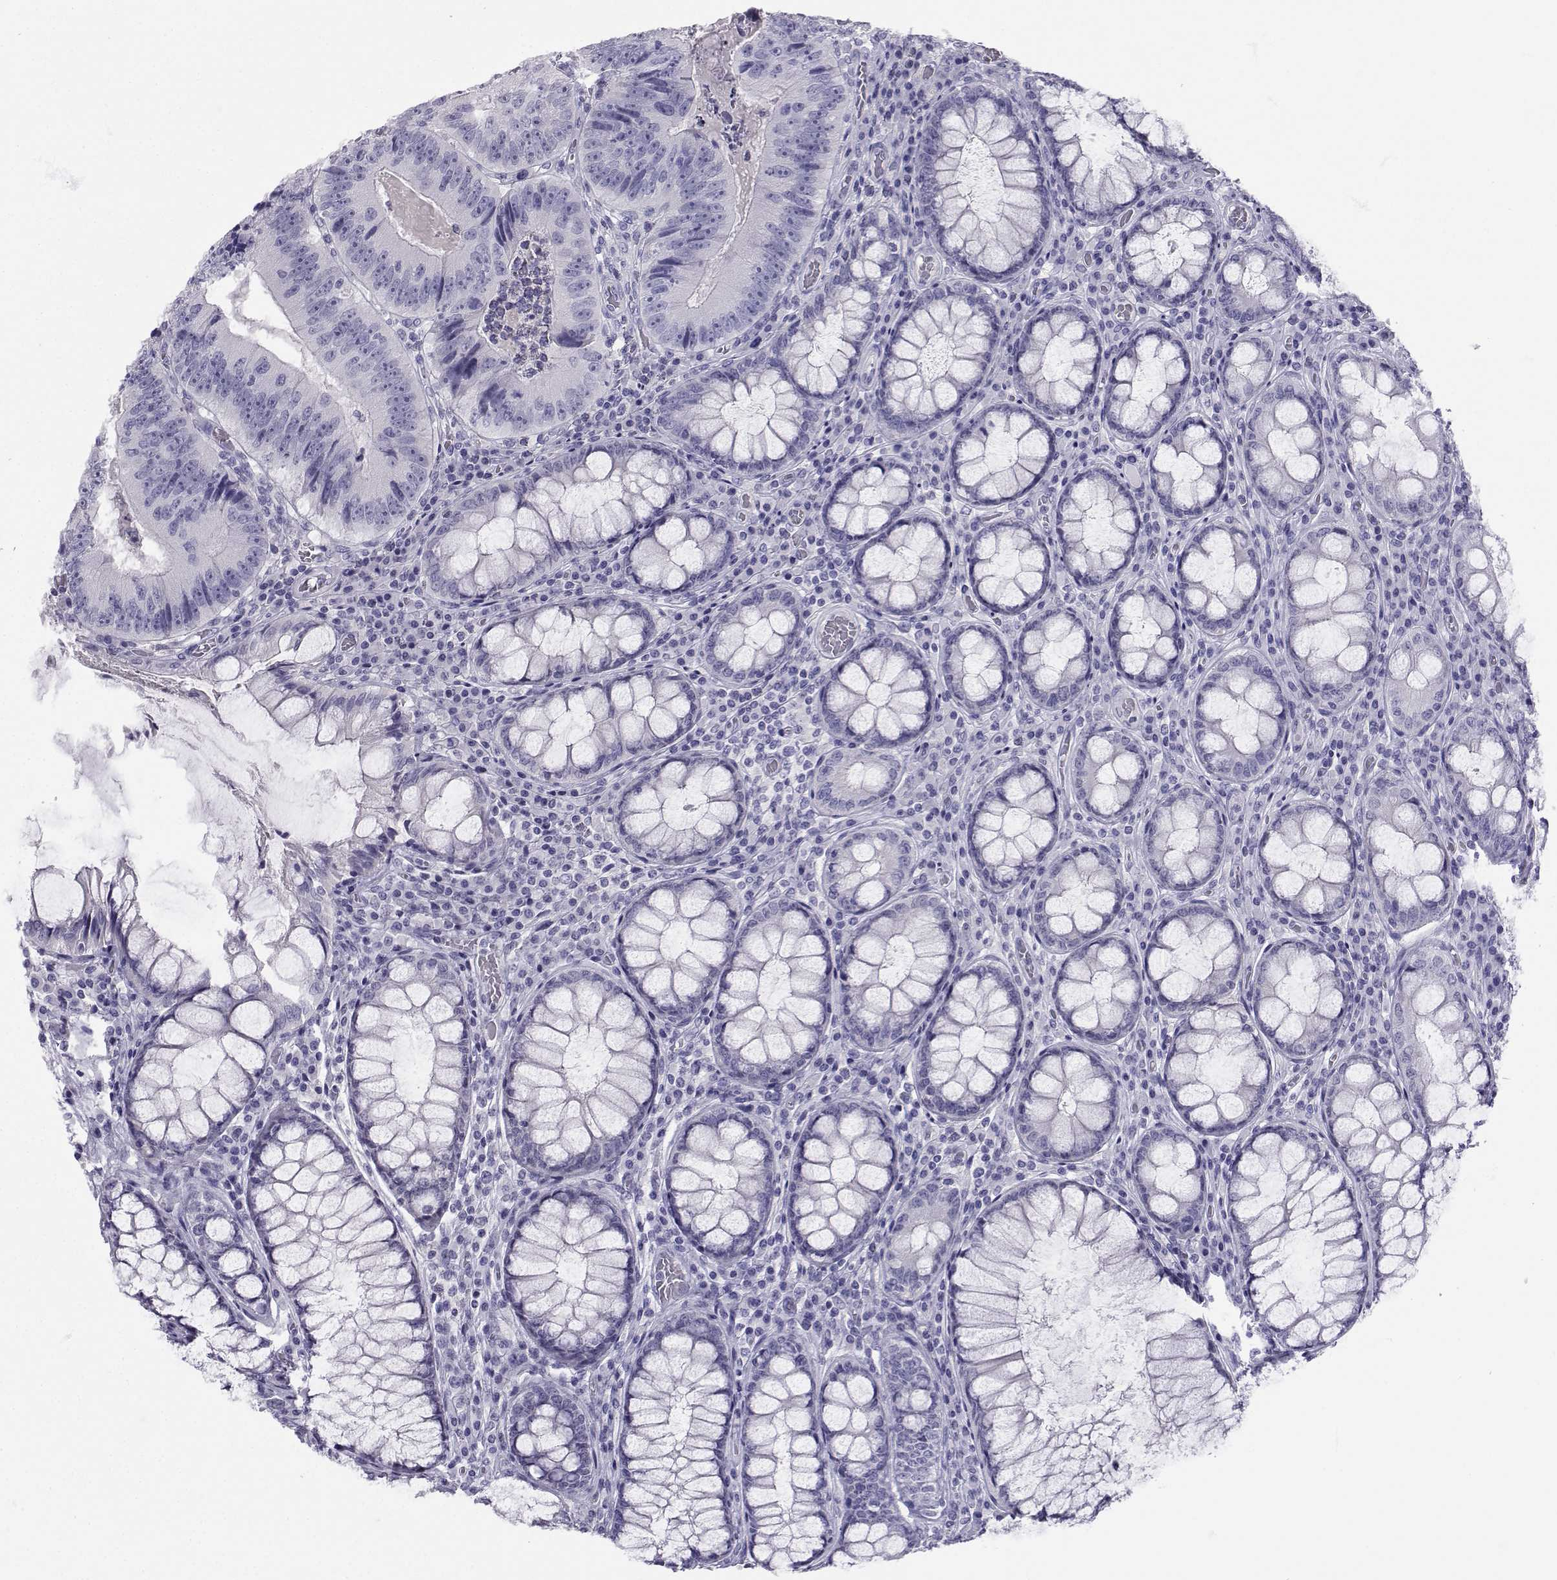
{"staining": {"intensity": "negative", "quantity": "none", "location": "none"}, "tissue": "colorectal cancer", "cell_type": "Tumor cells", "image_type": "cancer", "snomed": [{"axis": "morphology", "description": "Adenocarcinoma, NOS"}, {"axis": "topography", "description": "Colon"}], "caption": "A photomicrograph of adenocarcinoma (colorectal) stained for a protein reveals no brown staining in tumor cells.", "gene": "SLC6A3", "patient": {"sex": "female", "age": 86}}